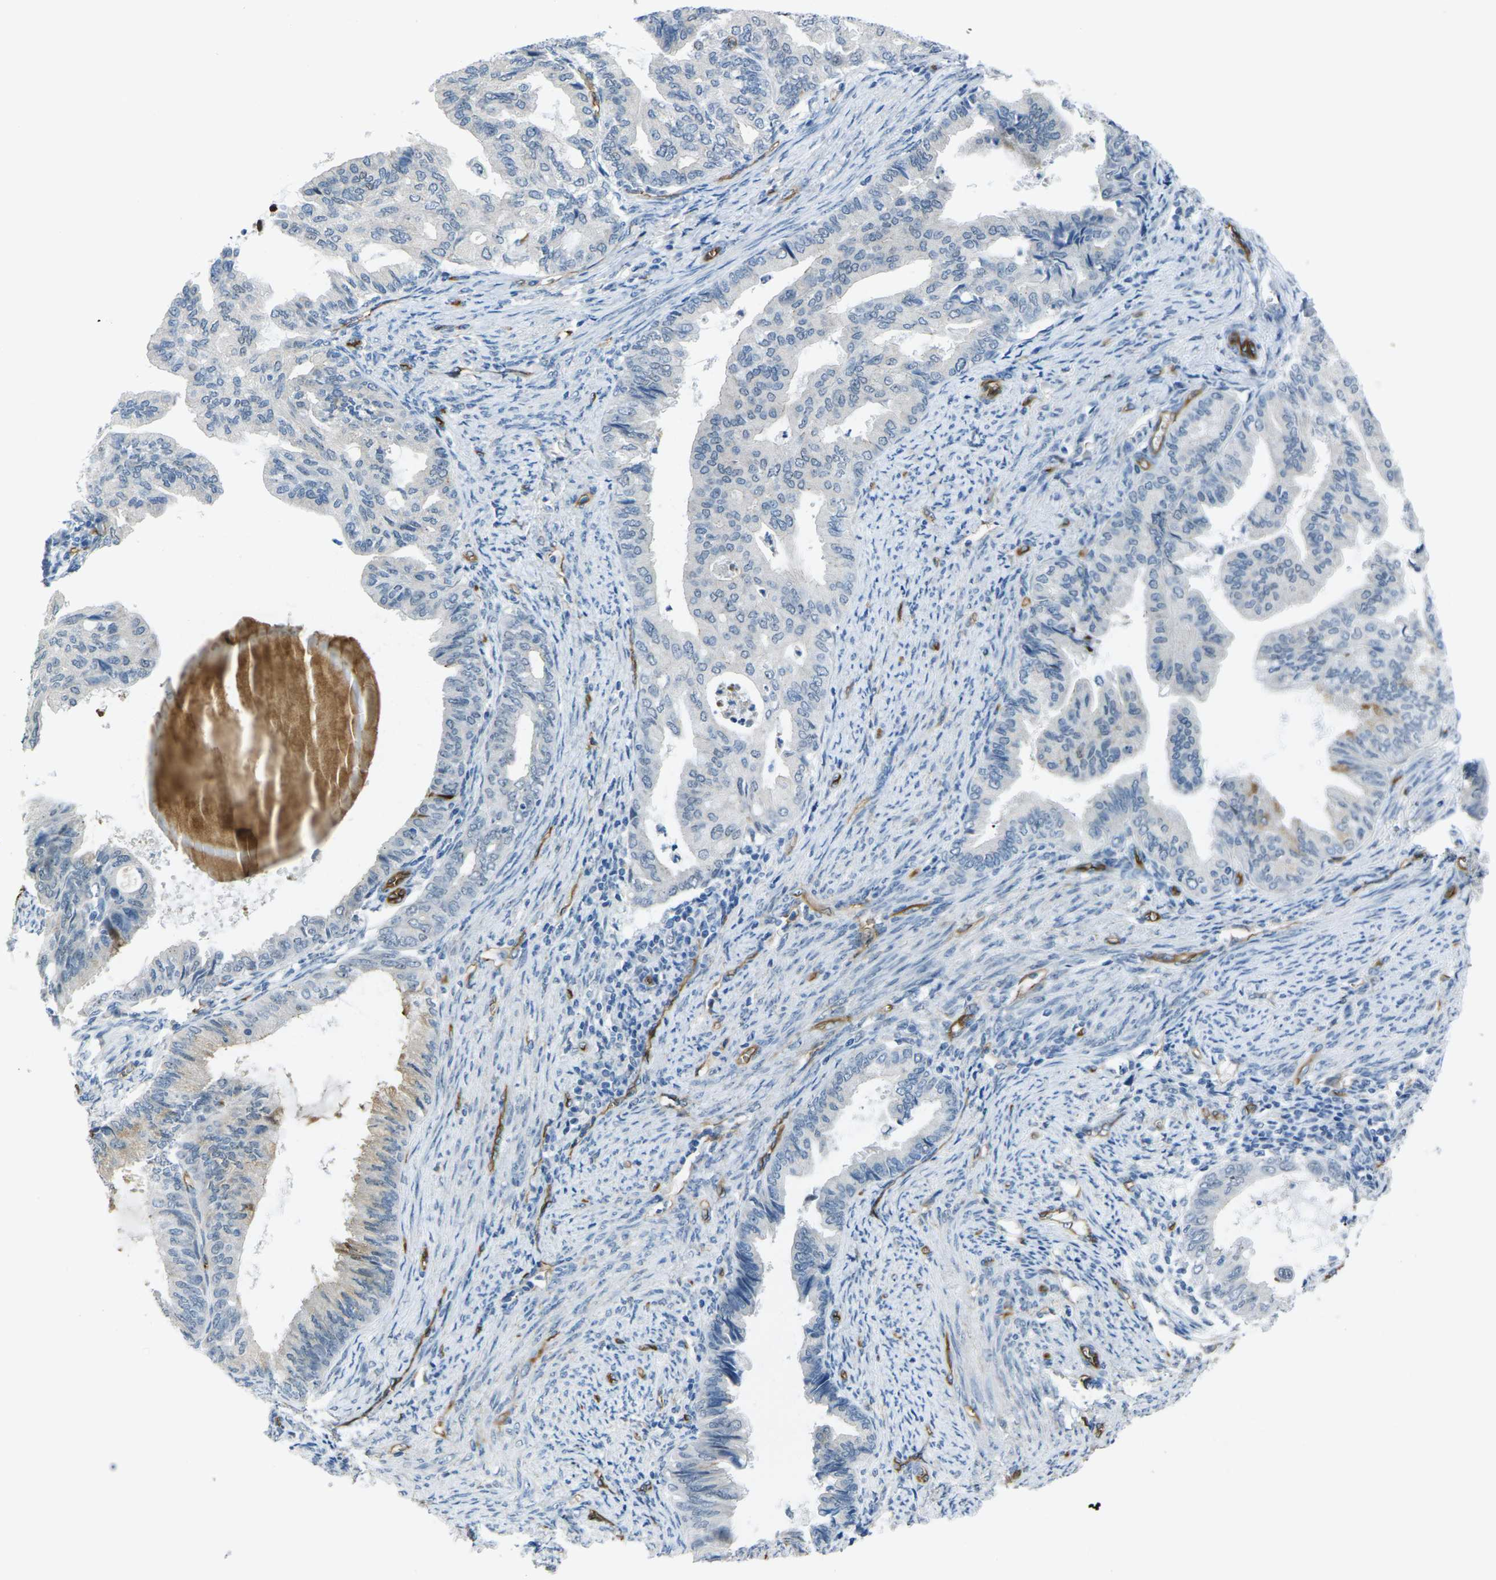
{"staining": {"intensity": "negative", "quantity": "none", "location": "none"}, "tissue": "endometrial cancer", "cell_type": "Tumor cells", "image_type": "cancer", "snomed": [{"axis": "morphology", "description": "Adenocarcinoma, NOS"}, {"axis": "topography", "description": "Endometrium"}], "caption": "The immunohistochemistry (IHC) image has no significant positivity in tumor cells of adenocarcinoma (endometrial) tissue. Nuclei are stained in blue.", "gene": "HSPA12B", "patient": {"sex": "female", "age": 86}}